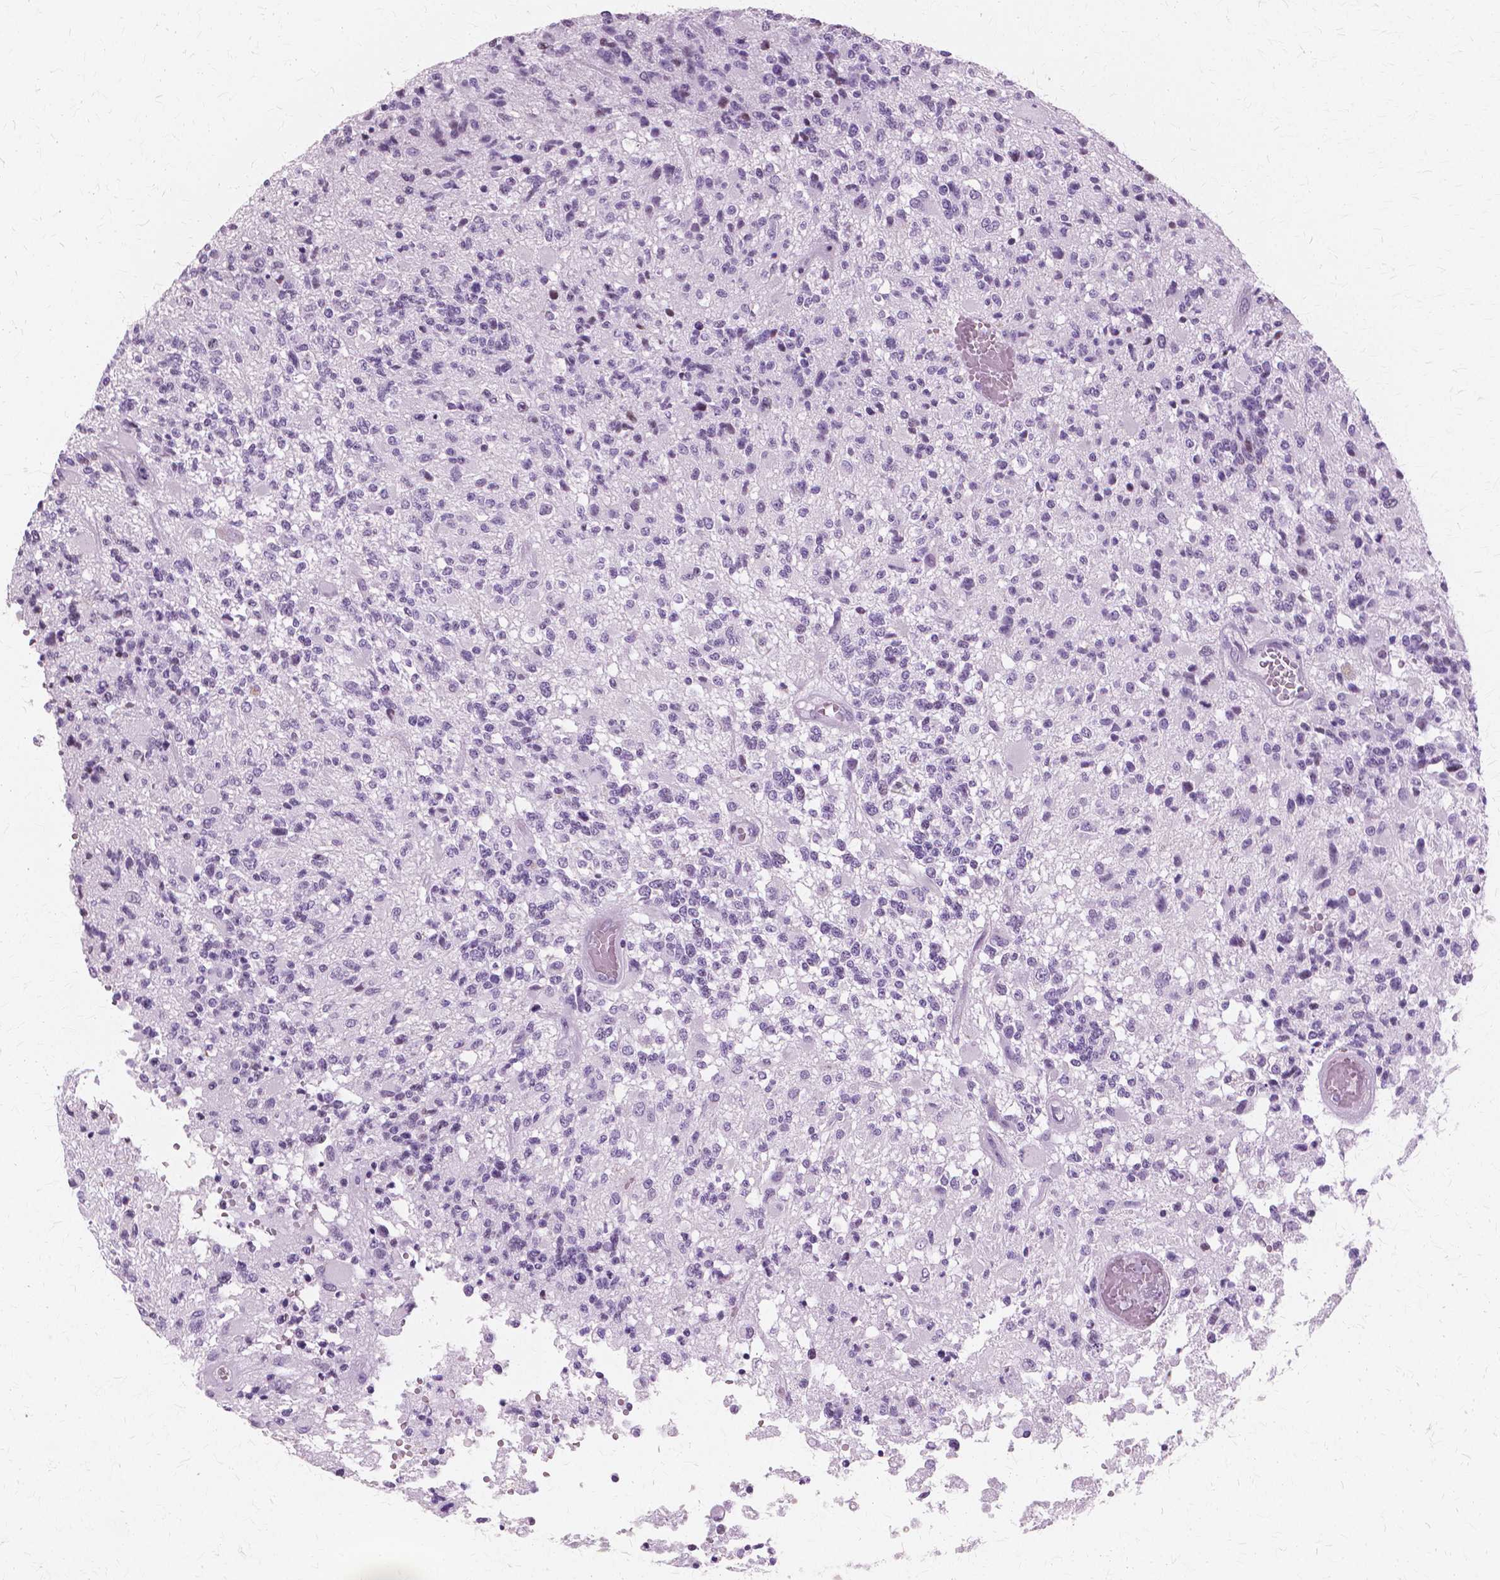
{"staining": {"intensity": "negative", "quantity": "none", "location": "none"}, "tissue": "glioma", "cell_type": "Tumor cells", "image_type": "cancer", "snomed": [{"axis": "morphology", "description": "Glioma, malignant, High grade"}, {"axis": "topography", "description": "Brain"}], "caption": "High magnification brightfield microscopy of glioma stained with DAB (3,3'-diaminobenzidine) (brown) and counterstained with hematoxylin (blue): tumor cells show no significant staining.", "gene": "SFTPD", "patient": {"sex": "female", "age": 63}}